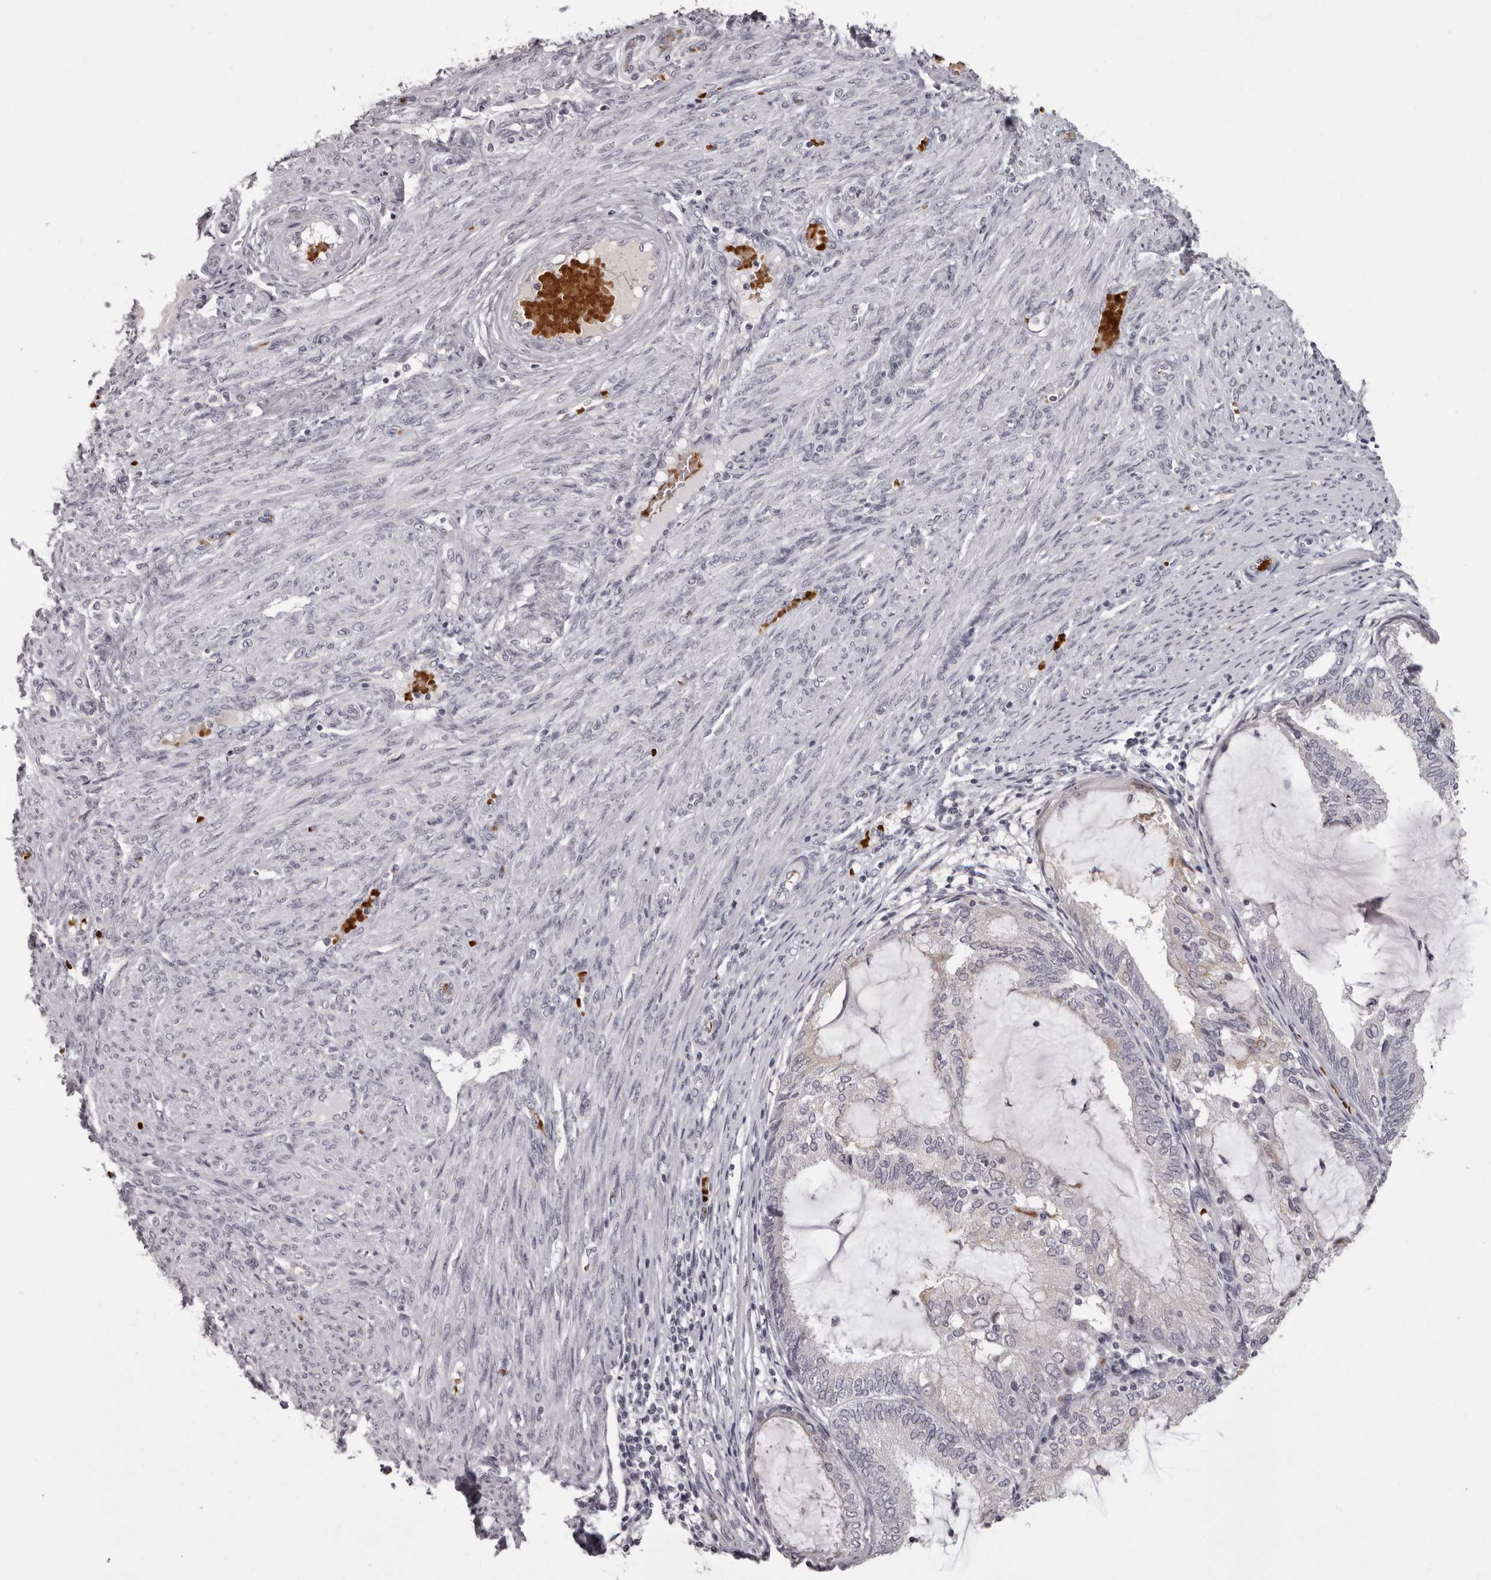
{"staining": {"intensity": "negative", "quantity": "none", "location": "none"}, "tissue": "endometrial cancer", "cell_type": "Tumor cells", "image_type": "cancer", "snomed": [{"axis": "morphology", "description": "Adenocarcinoma, NOS"}, {"axis": "topography", "description": "Endometrium"}], "caption": "Micrograph shows no protein positivity in tumor cells of endometrial cancer (adenocarcinoma) tissue.", "gene": "C8orf74", "patient": {"sex": "female", "age": 81}}